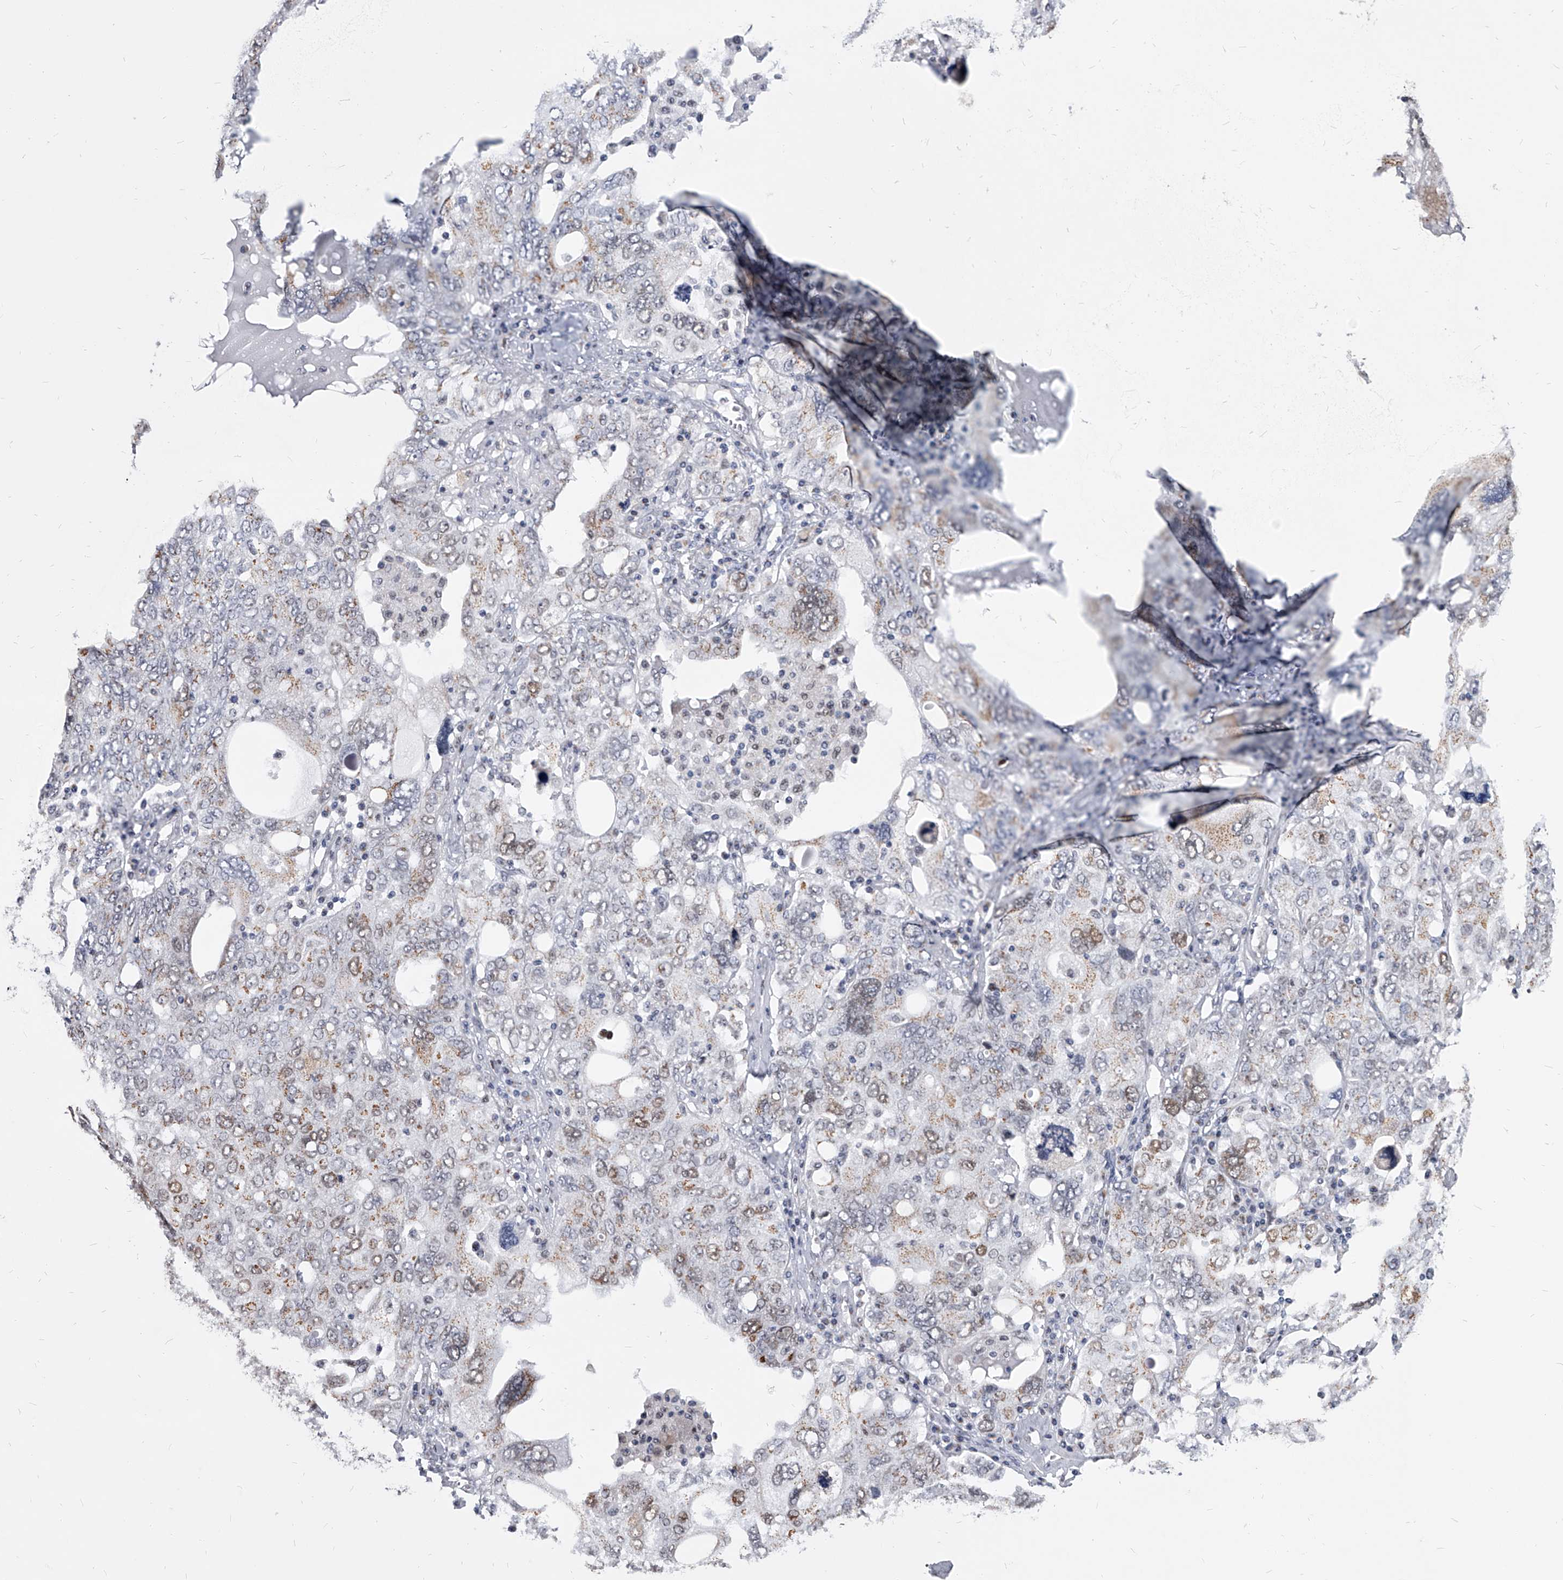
{"staining": {"intensity": "moderate", "quantity": "25%-75%", "location": "cytoplasmic/membranous,nuclear"}, "tissue": "ovarian cancer", "cell_type": "Tumor cells", "image_type": "cancer", "snomed": [{"axis": "morphology", "description": "Carcinoma, endometroid"}, {"axis": "topography", "description": "Ovary"}], "caption": "A photomicrograph of human ovarian cancer (endometroid carcinoma) stained for a protein displays moderate cytoplasmic/membranous and nuclear brown staining in tumor cells. (brown staining indicates protein expression, while blue staining denotes nuclei).", "gene": "EVA1C", "patient": {"sex": "female", "age": 62}}